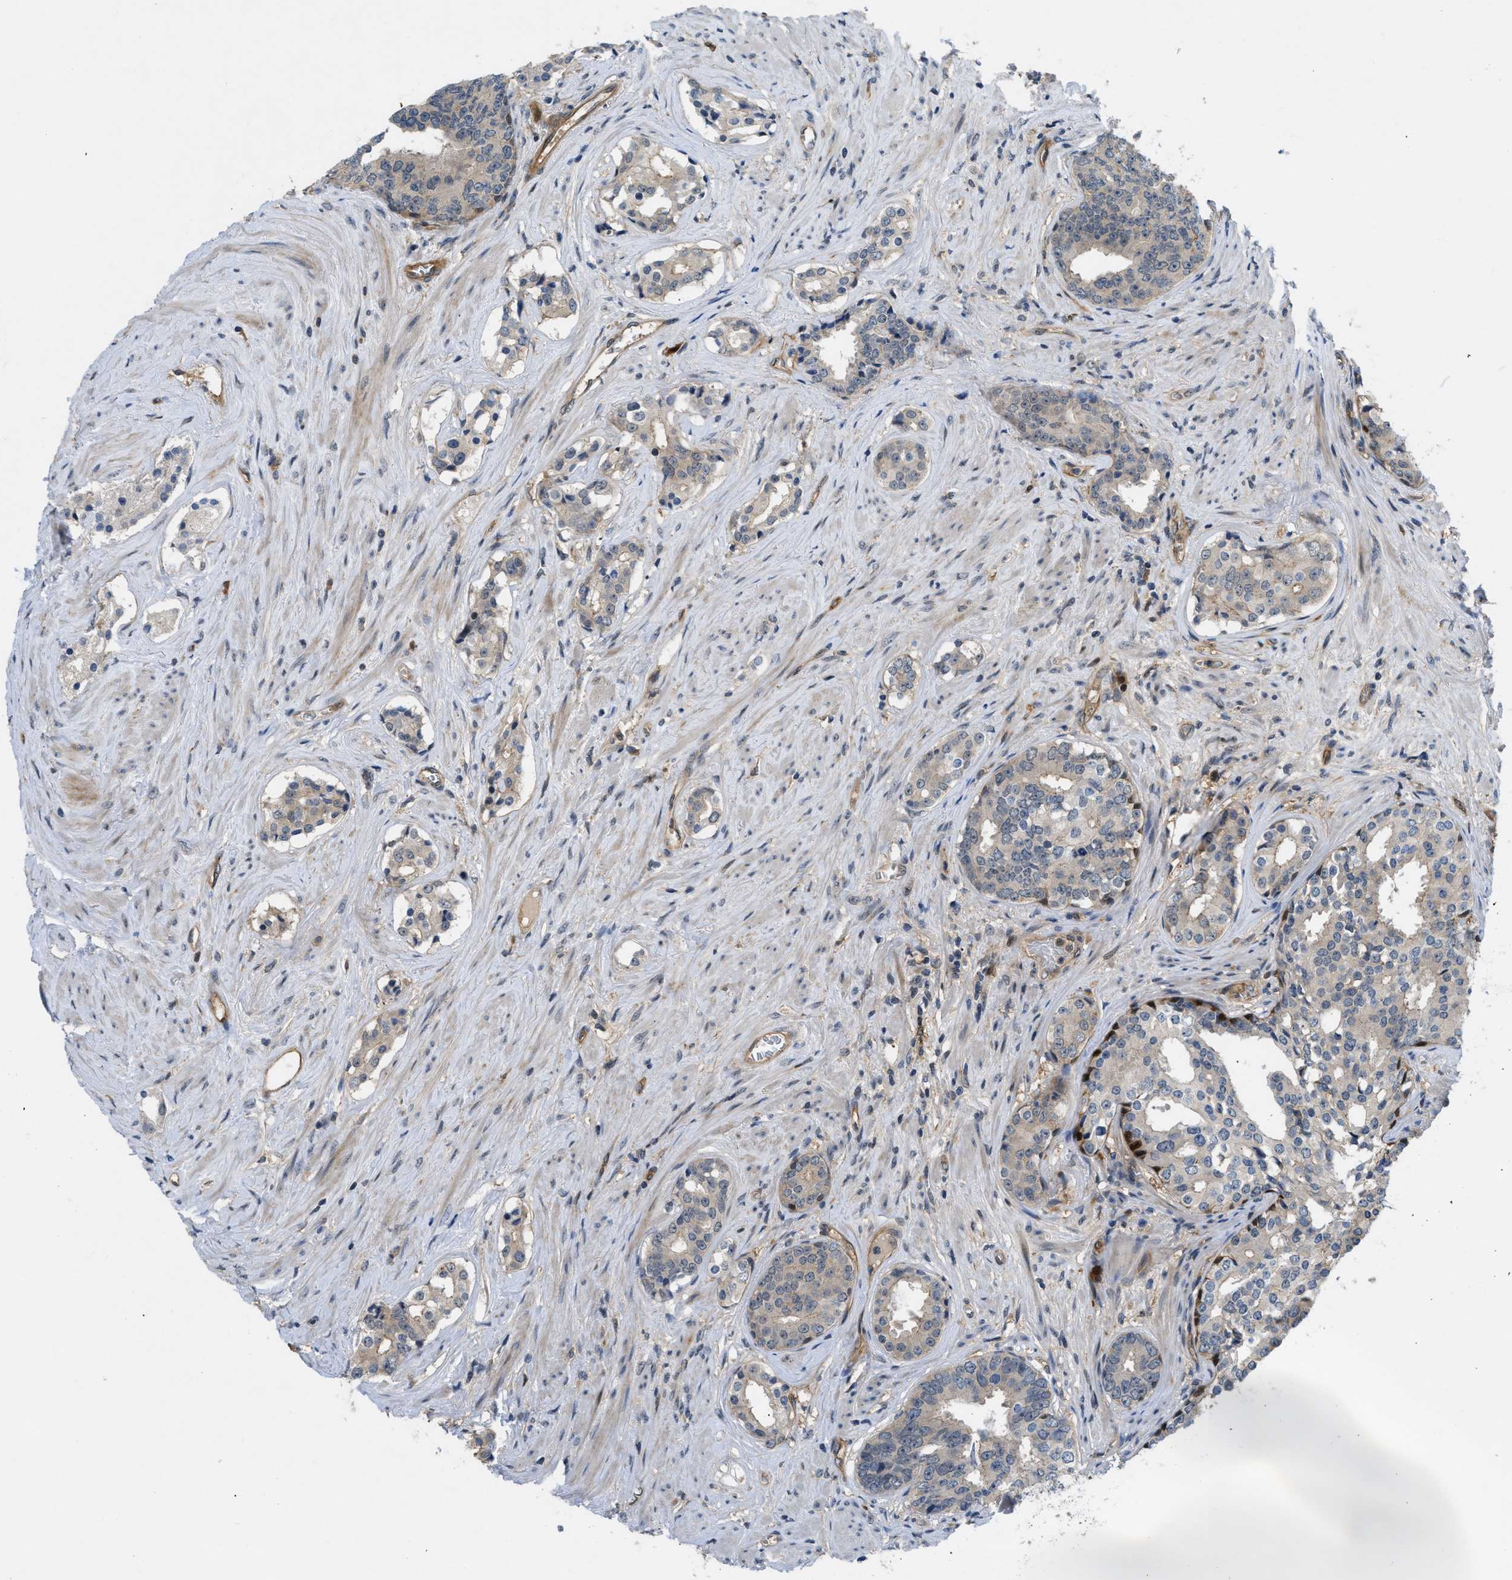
{"staining": {"intensity": "weak", "quantity": "<25%", "location": "cytoplasmic/membranous"}, "tissue": "prostate cancer", "cell_type": "Tumor cells", "image_type": "cancer", "snomed": [{"axis": "morphology", "description": "Adenocarcinoma, High grade"}, {"axis": "topography", "description": "Prostate"}], "caption": "High power microscopy image of an IHC micrograph of prostate high-grade adenocarcinoma, revealing no significant positivity in tumor cells.", "gene": "TRAK2", "patient": {"sex": "male", "age": 71}}